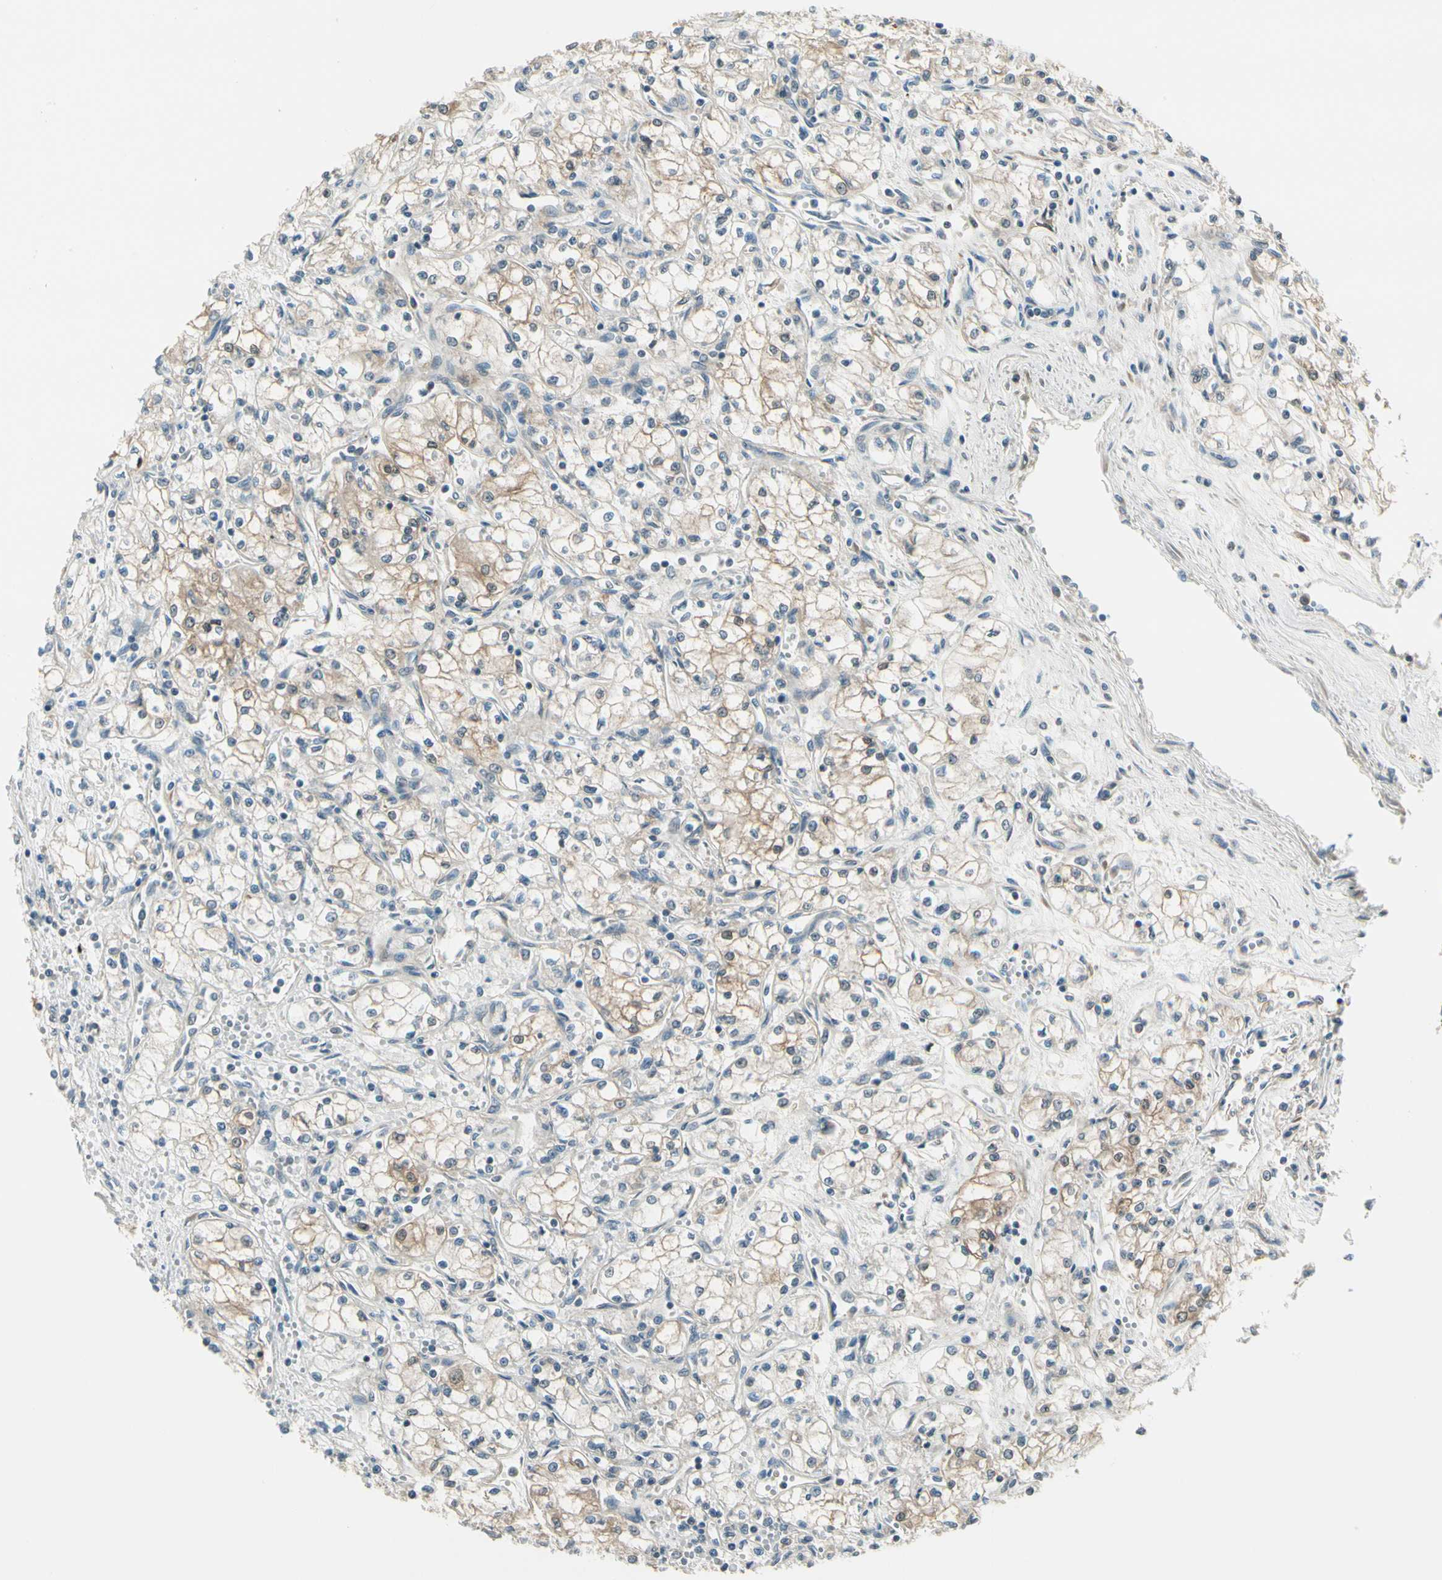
{"staining": {"intensity": "weak", "quantity": ">75%", "location": "cytoplasmic/membranous"}, "tissue": "renal cancer", "cell_type": "Tumor cells", "image_type": "cancer", "snomed": [{"axis": "morphology", "description": "Normal tissue, NOS"}, {"axis": "morphology", "description": "Adenocarcinoma, NOS"}, {"axis": "topography", "description": "Kidney"}], "caption": "A high-resolution histopathology image shows immunohistochemistry staining of adenocarcinoma (renal), which exhibits weak cytoplasmic/membranous positivity in about >75% of tumor cells.", "gene": "BNIP1", "patient": {"sex": "male", "age": 59}}